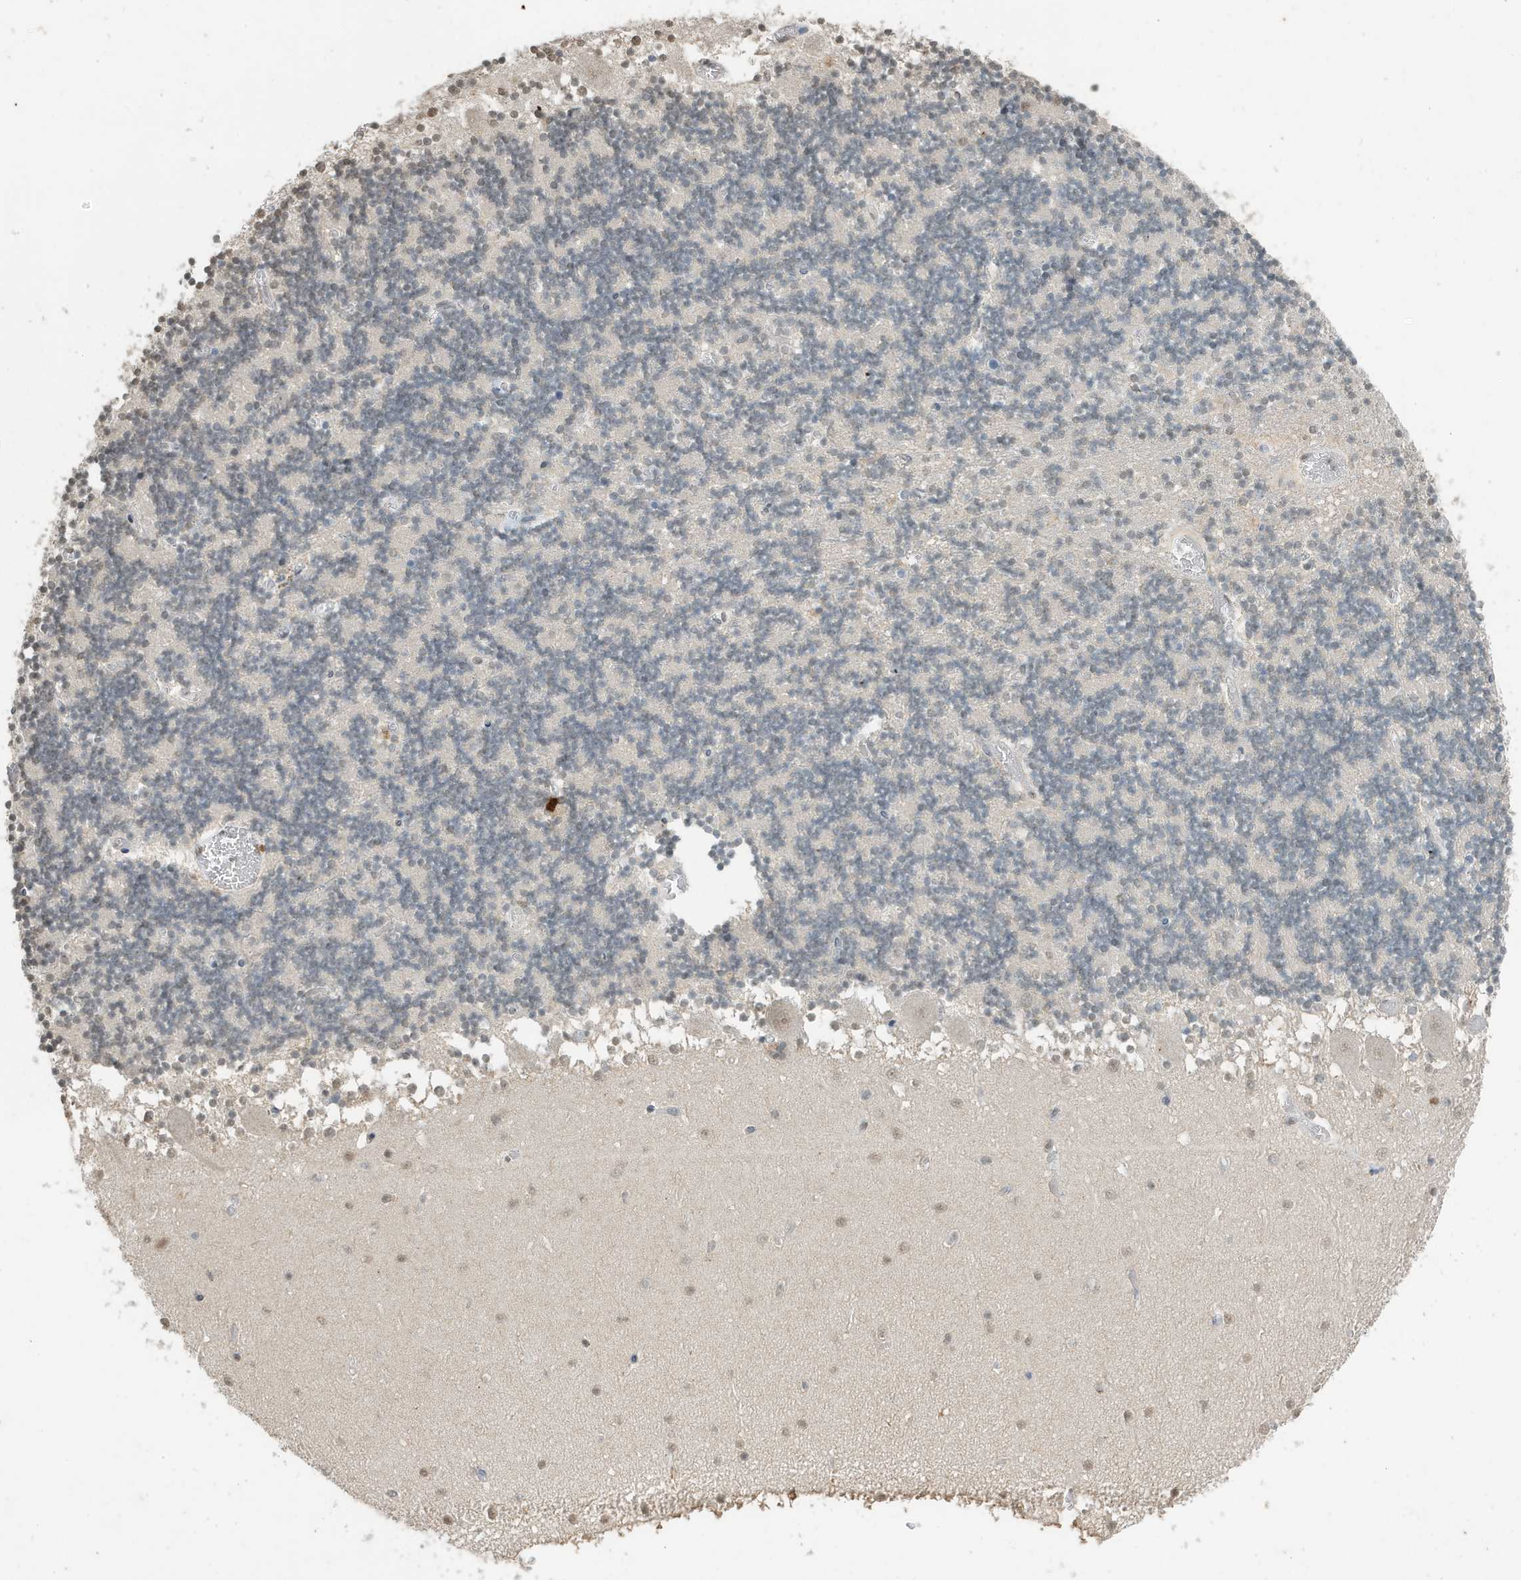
{"staining": {"intensity": "negative", "quantity": "none", "location": "none"}, "tissue": "cerebellum", "cell_type": "Cells in granular layer", "image_type": "normal", "snomed": [{"axis": "morphology", "description": "Normal tissue, NOS"}, {"axis": "topography", "description": "Cerebellum"}], "caption": "This is an immunohistochemistry (IHC) micrograph of unremarkable human cerebellum. There is no positivity in cells in granular layer.", "gene": "DEFA1", "patient": {"sex": "female", "age": 28}}